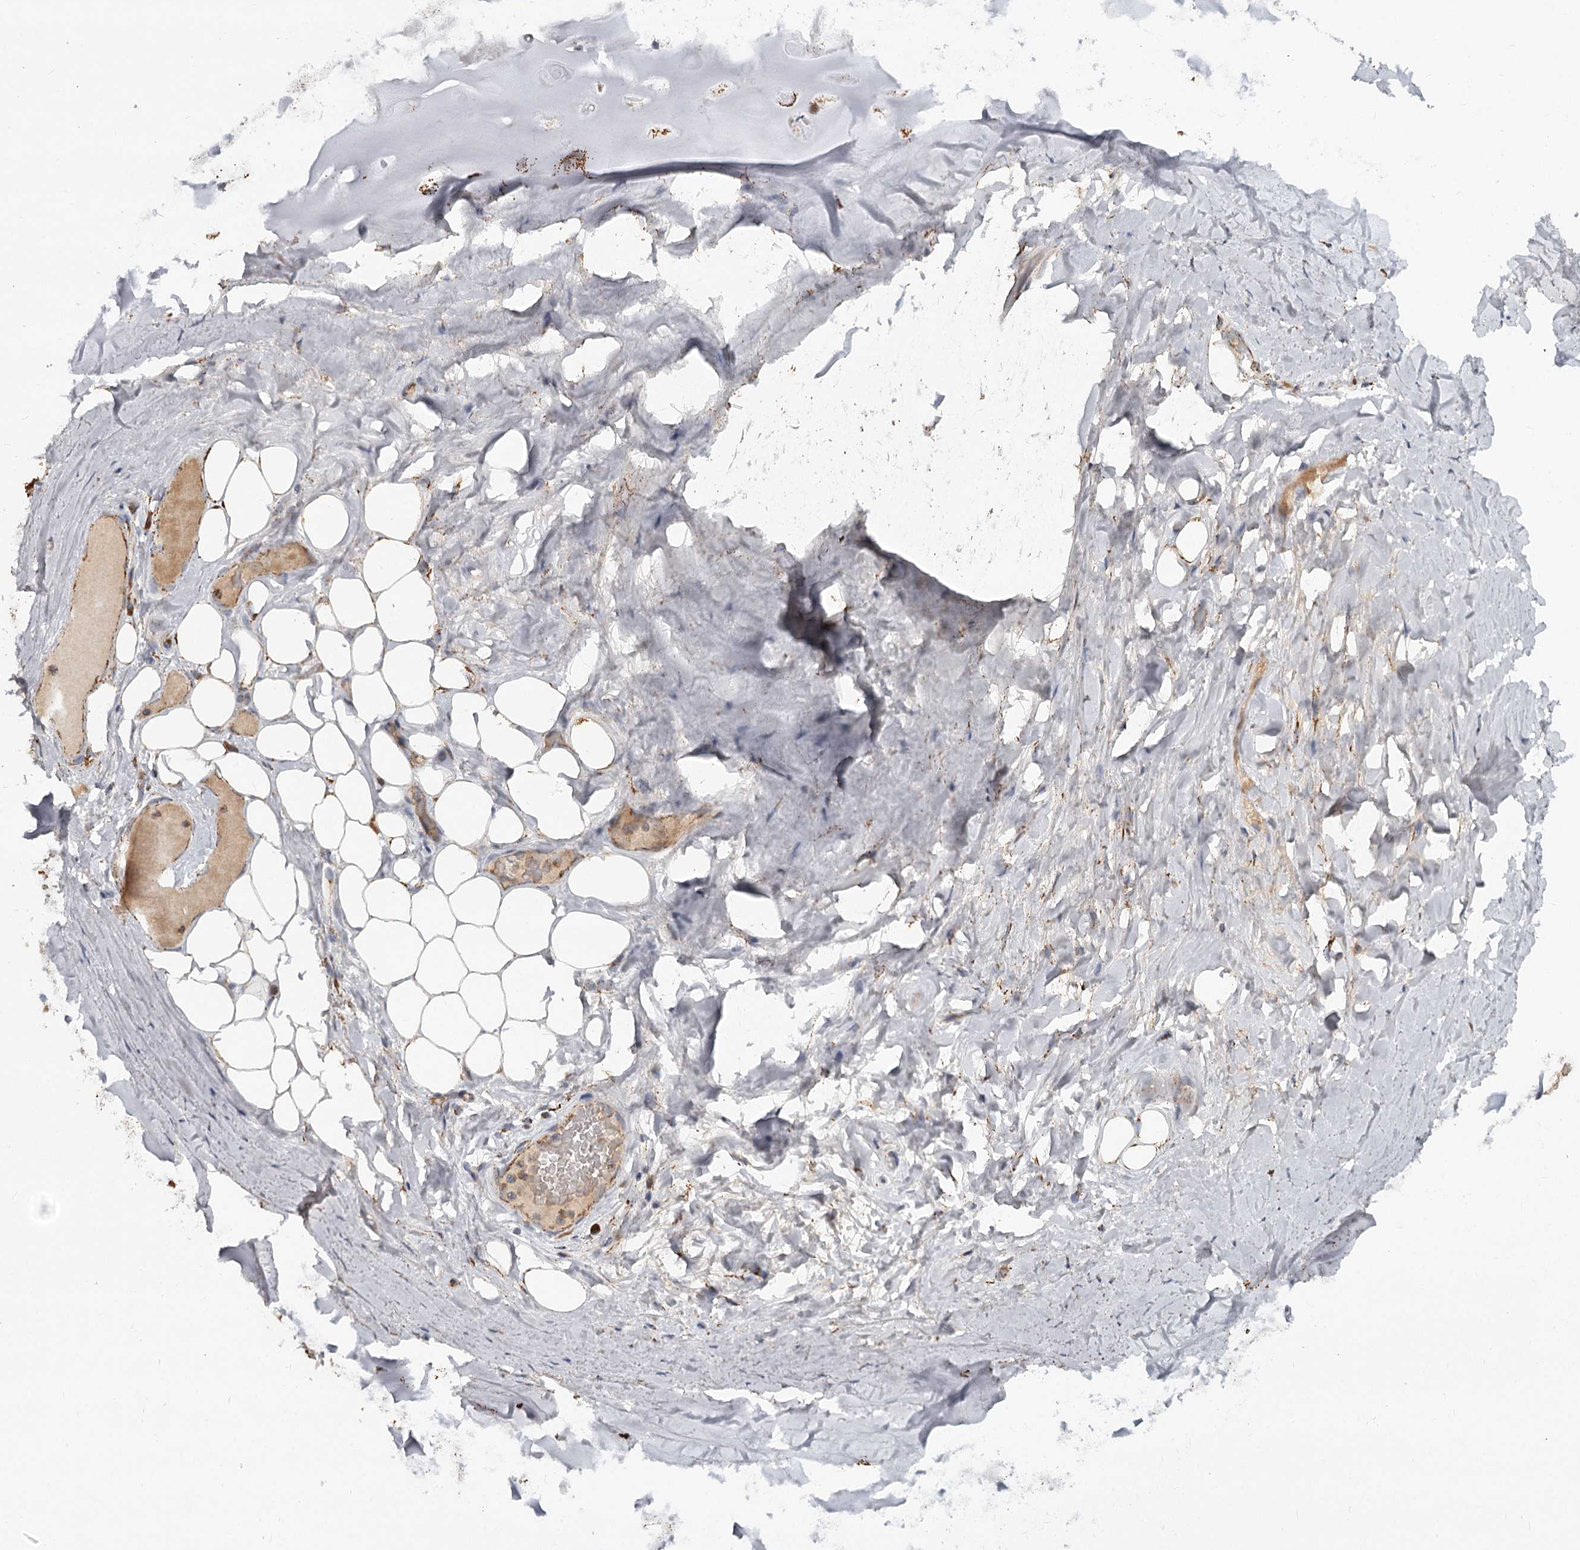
{"staining": {"intensity": "negative", "quantity": "none", "location": "none"}, "tissue": "adipose tissue", "cell_type": "Adipocytes", "image_type": "normal", "snomed": [{"axis": "morphology", "description": "Normal tissue, NOS"}, {"axis": "topography", "description": "Lymph node"}, {"axis": "topography", "description": "Cartilage tissue"}, {"axis": "topography", "description": "Bronchus"}], "caption": "This is an immunohistochemistry image of normal human adipose tissue. There is no positivity in adipocytes.", "gene": "CDC123", "patient": {"sex": "male", "age": 63}}